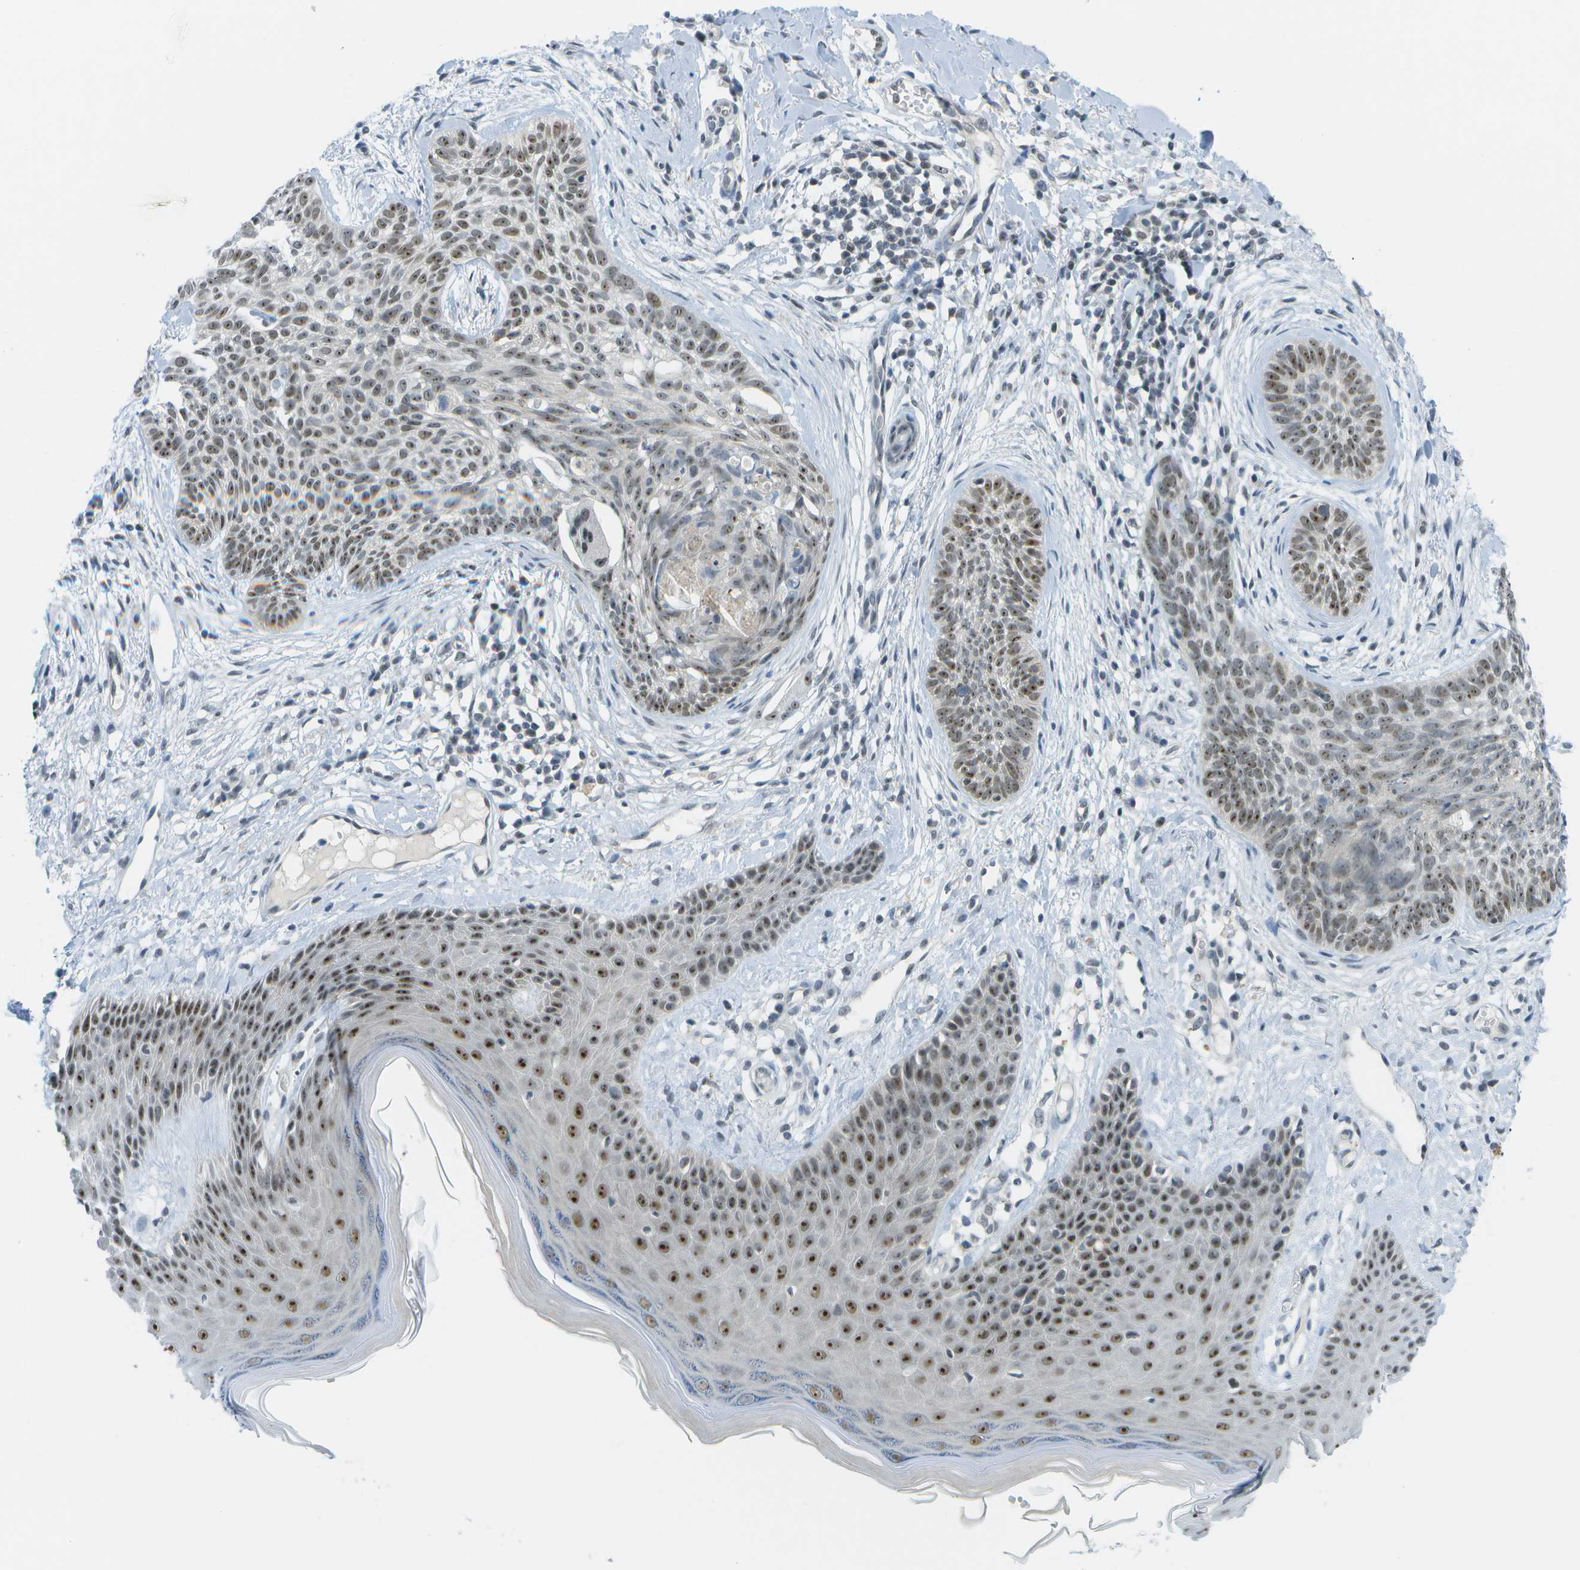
{"staining": {"intensity": "moderate", "quantity": "25%-75%", "location": "nuclear"}, "tissue": "skin cancer", "cell_type": "Tumor cells", "image_type": "cancer", "snomed": [{"axis": "morphology", "description": "Basal cell carcinoma"}, {"axis": "topography", "description": "Skin"}], "caption": "Skin cancer stained with a protein marker displays moderate staining in tumor cells.", "gene": "PITHD1", "patient": {"sex": "female", "age": 59}}